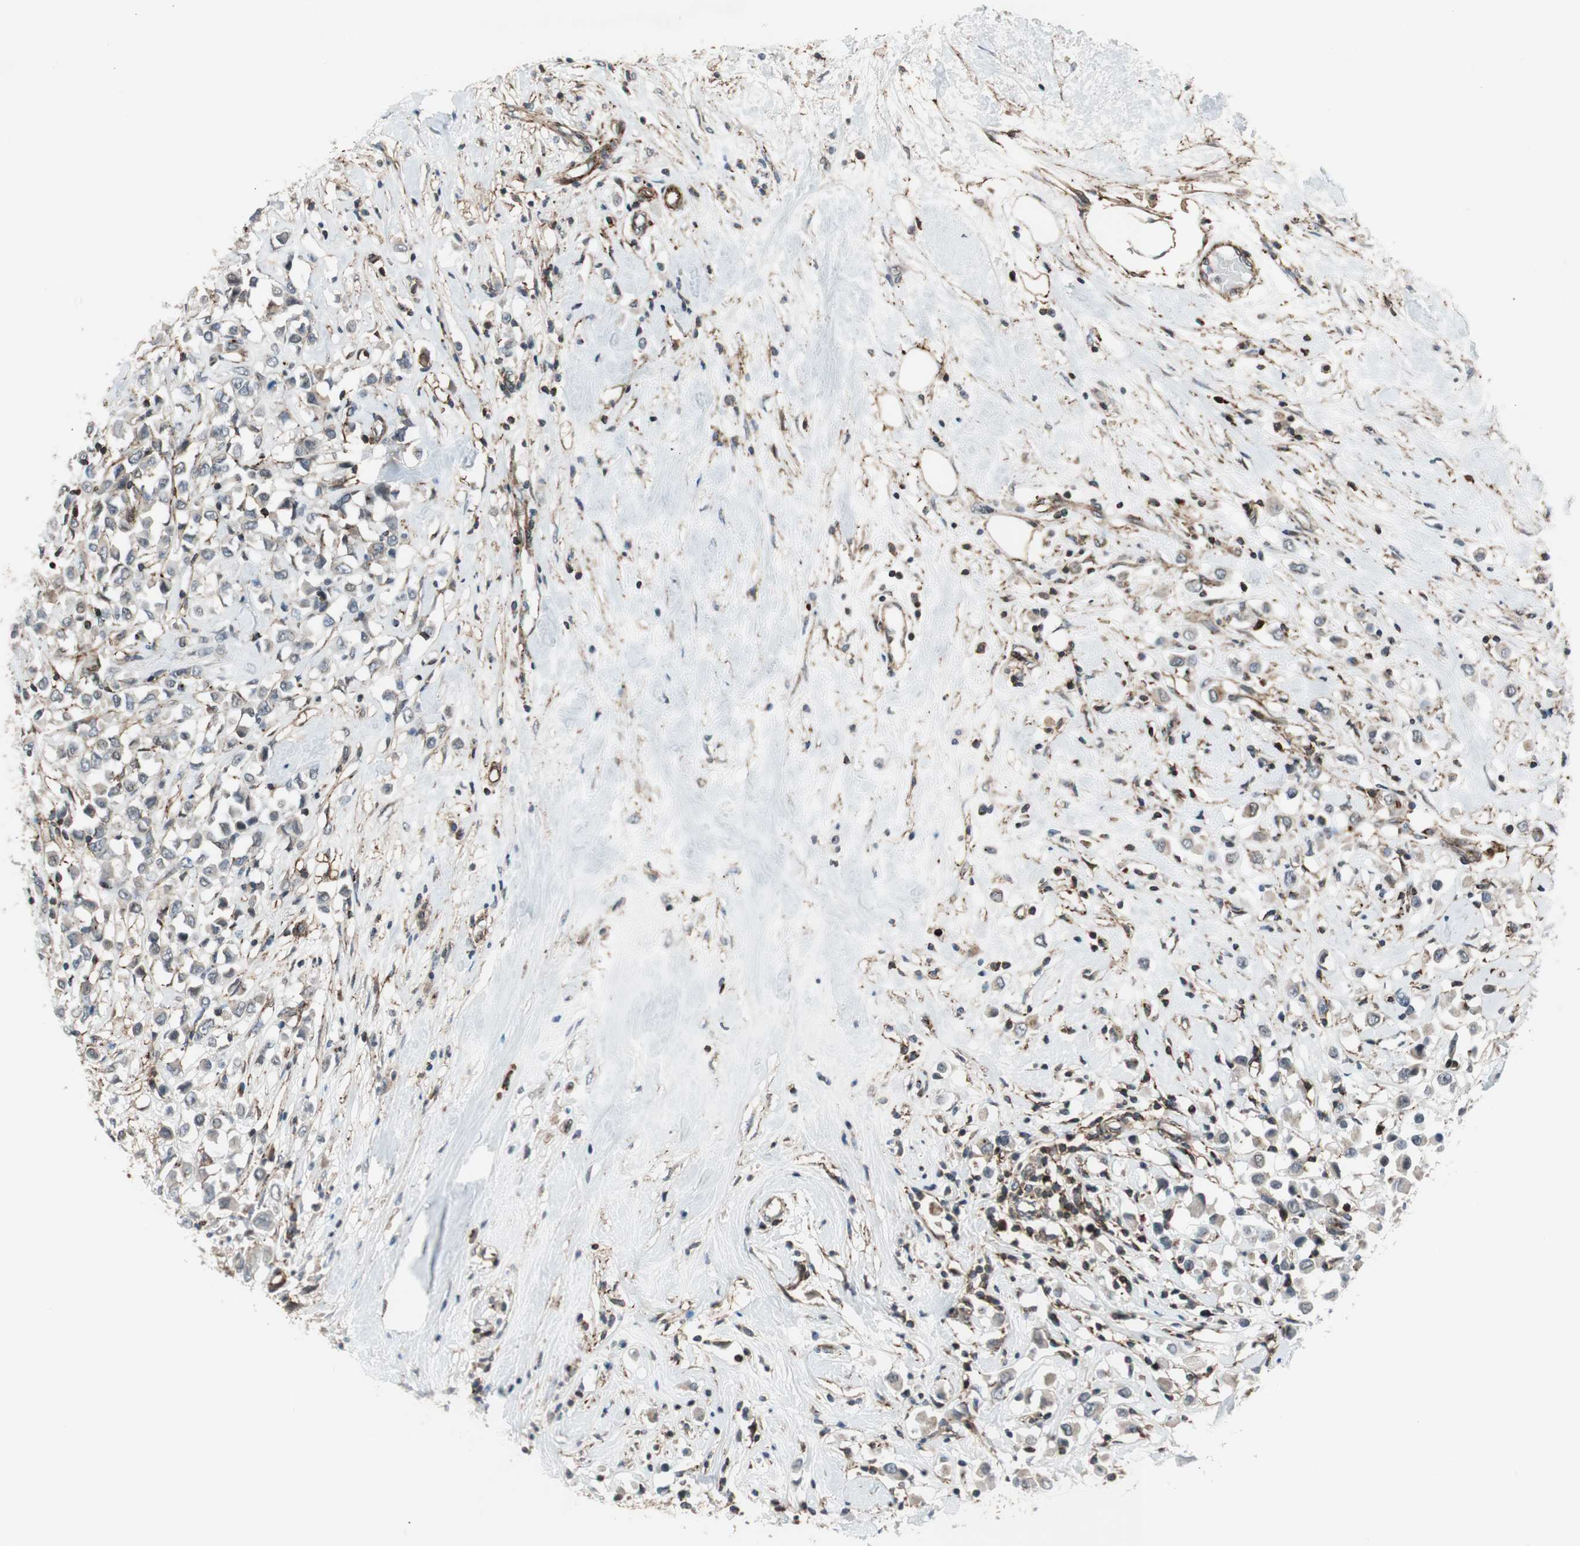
{"staining": {"intensity": "negative", "quantity": "none", "location": "none"}, "tissue": "breast cancer", "cell_type": "Tumor cells", "image_type": "cancer", "snomed": [{"axis": "morphology", "description": "Duct carcinoma"}, {"axis": "topography", "description": "Breast"}], "caption": "There is no significant positivity in tumor cells of breast intraductal carcinoma. (Brightfield microscopy of DAB (3,3'-diaminobenzidine) immunohistochemistry (IHC) at high magnification).", "gene": "GRHL1", "patient": {"sex": "female", "age": 61}}